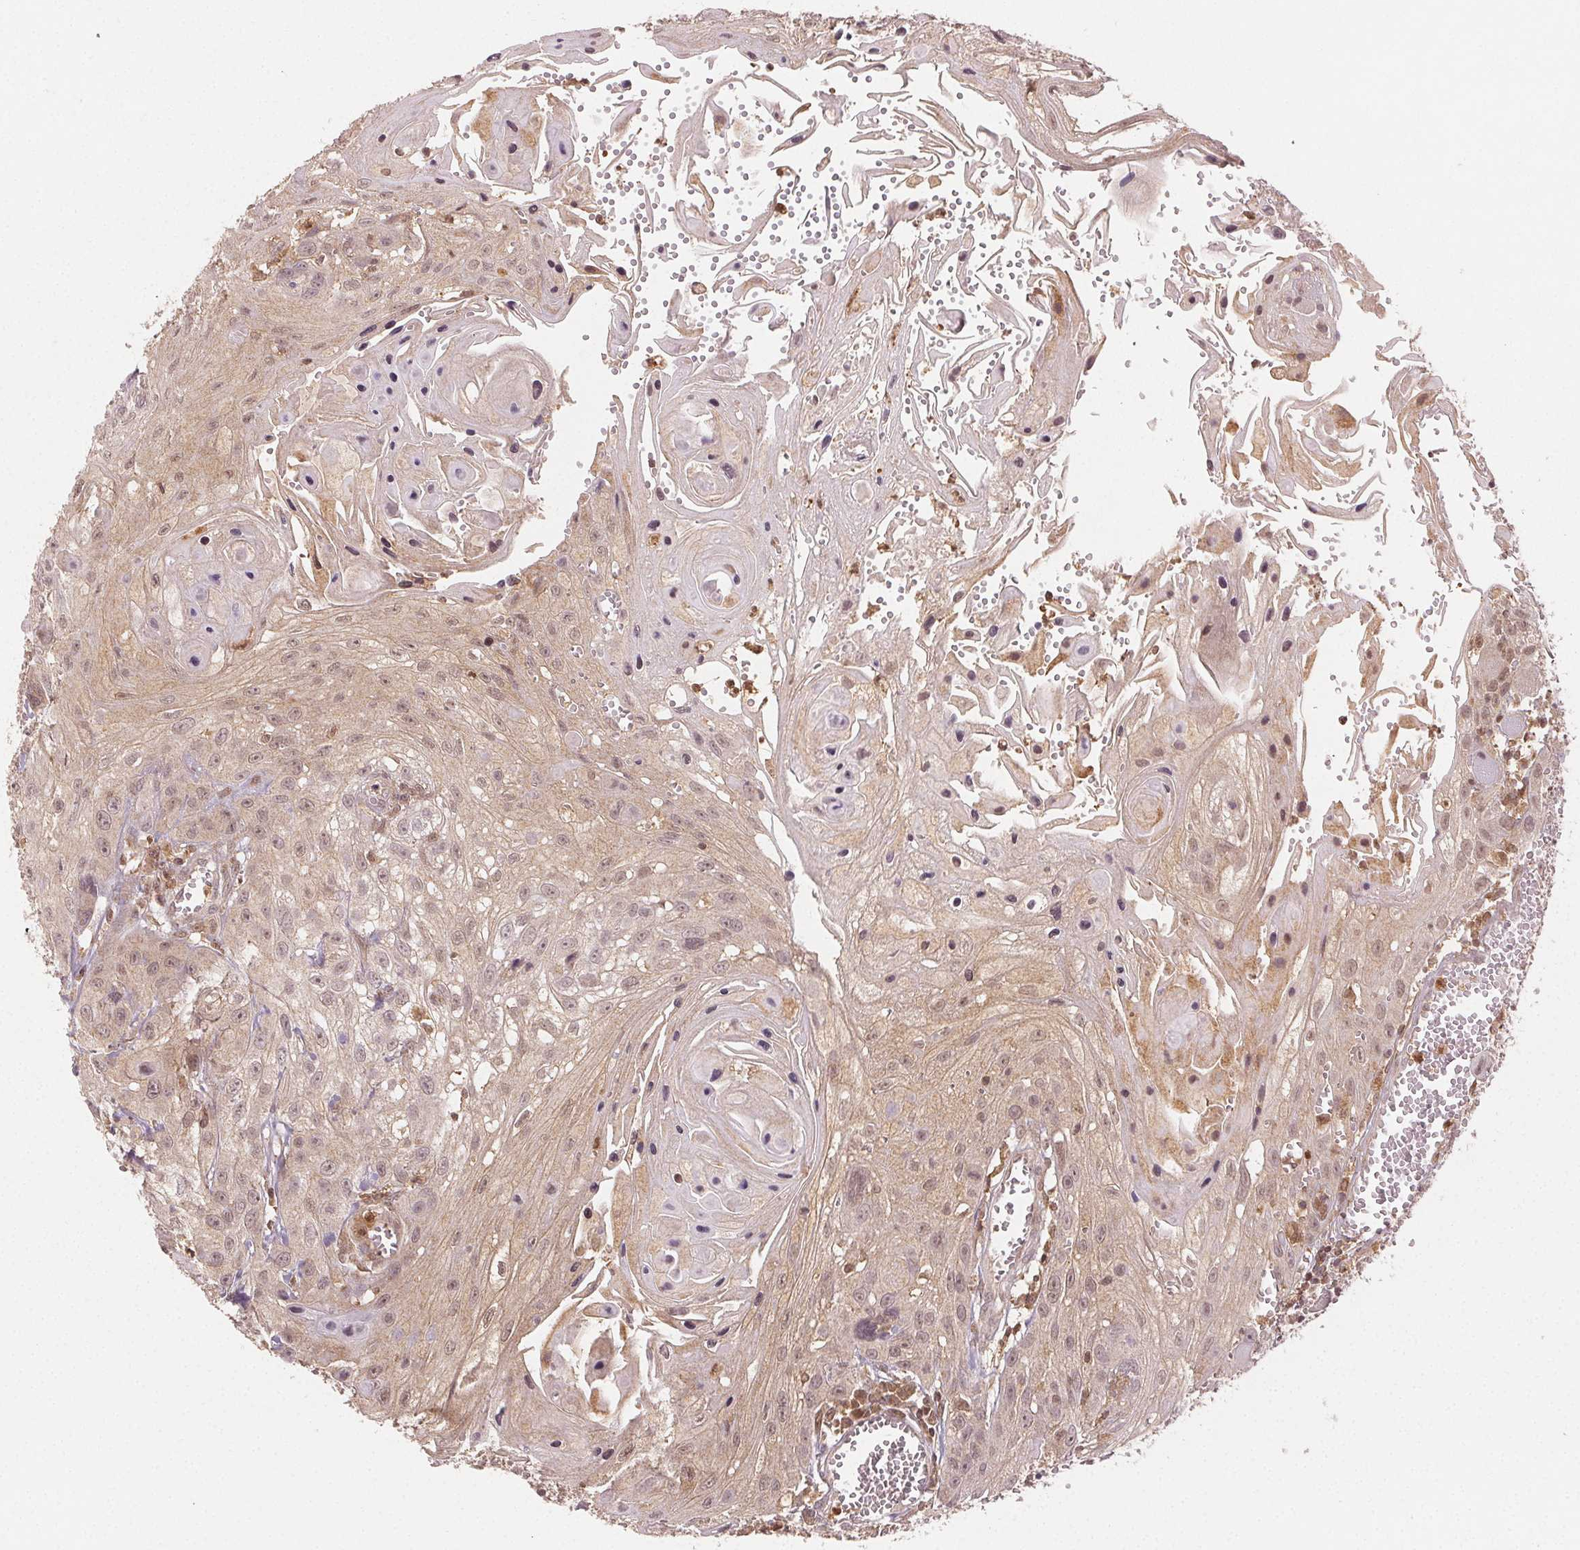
{"staining": {"intensity": "weak", "quantity": "<25%", "location": "nuclear"}, "tissue": "head and neck cancer", "cell_type": "Tumor cells", "image_type": "cancer", "snomed": [{"axis": "morphology", "description": "Squamous cell carcinoma, NOS"}, {"axis": "topography", "description": "Oral tissue"}, {"axis": "topography", "description": "Head-Neck"}], "caption": "This is a photomicrograph of IHC staining of head and neck cancer, which shows no staining in tumor cells.", "gene": "MAPK14", "patient": {"sex": "male", "age": 58}}